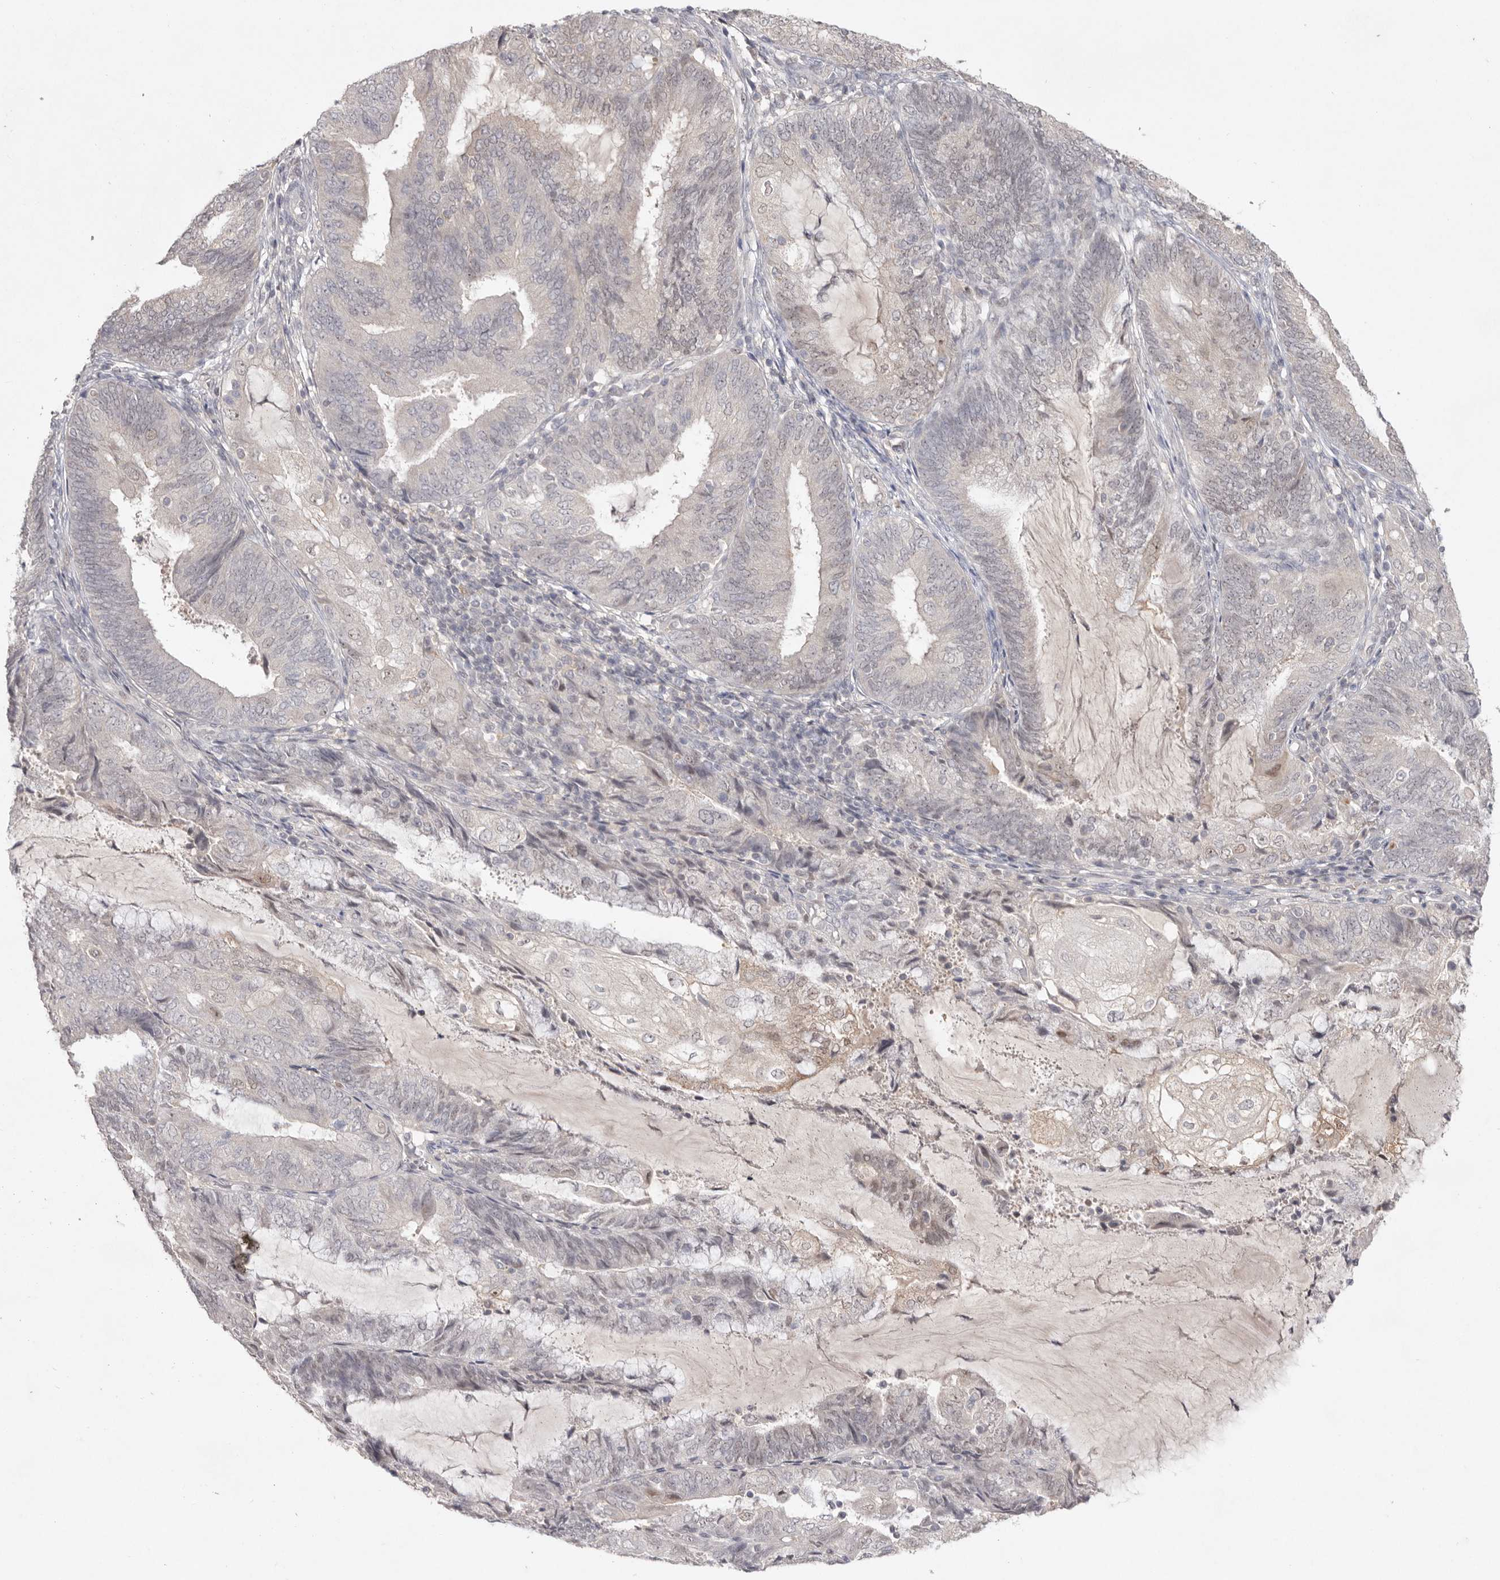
{"staining": {"intensity": "negative", "quantity": "none", "location": "none"}, "tissue": "endometrial cancer", "cell_type": "Tumor cells", "image_type": "cancer", "snomed": [{"axis": "morphology", "description": "Adenocarcinoma, NOS"}, {"axis": "topography", "description": "Endometrium"}], "caption": "DAB (3,3'-diaminobenzidine) immunohistochemical staining of human endometrial adenocarcinoma exhibits no significant staining in tumor cells. The staining is performed using DAB brown chromogen with nuclei counter-stained in using hematoxylin.", "gene": "TADA1", "patient": {"sex": "female", "age": 81}}